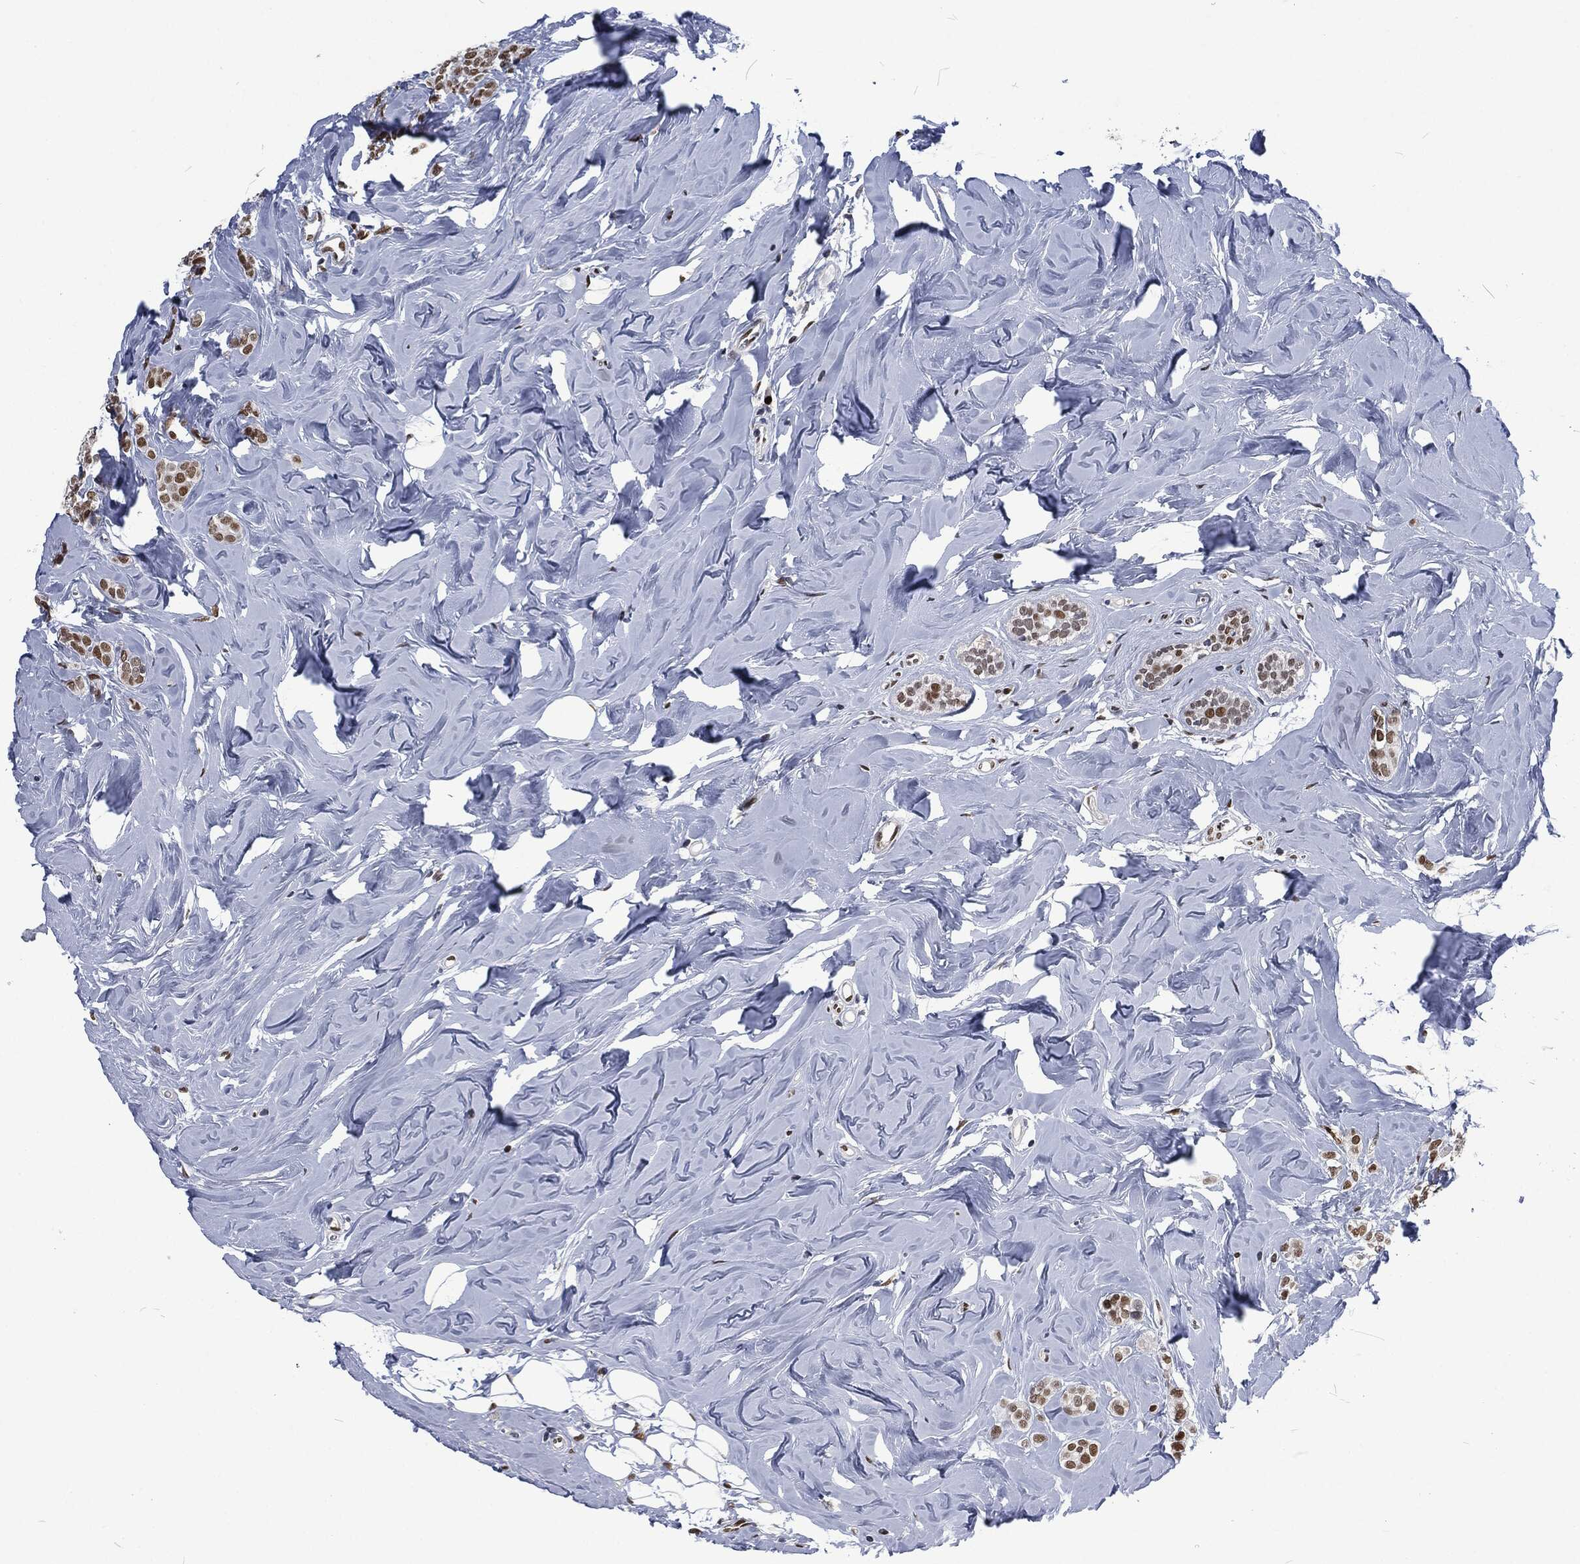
{"staining": {"intensity": "moderate", "quantity": "25%-75%", "location": "nuclear"}, "tissue": "breast cancer", "cell_type": "Tumor cells", "image_type": "cancer", "snomed": [{"axis": "morphology", "description": "Lobular carcinoma"}, {"axis": "topography", "description": "Breast"}], "caption": "IHC staining of breast cancer, which reveals medium levels of moderate nuclear staining in approximately 25%-75% of tumor cells indicating moderate nuclear protein staining. The staining was performed using DAB (3,3'-diaminobenzidine) (brown) for protein detection and nuclei were counterstained in hematoxylin (blue).", "gene": "DCPS", "patient": {"sex": "female", "age": 49}}